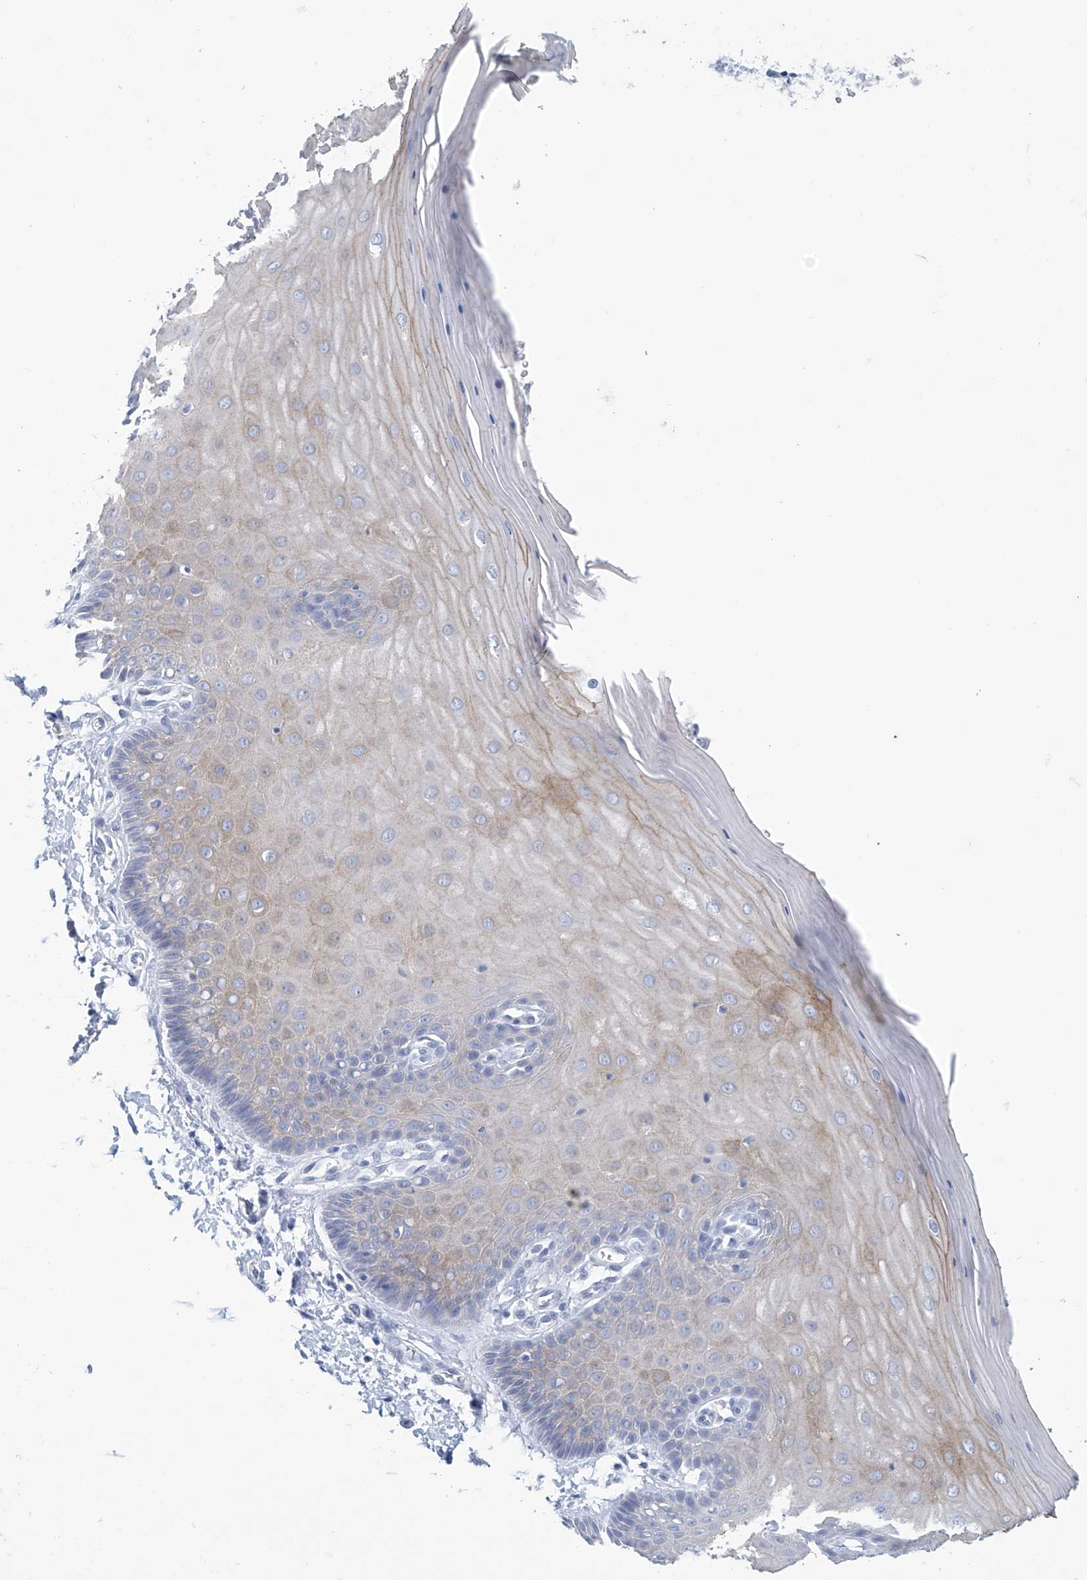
{"staining": {"intensity": "negative", "quantity": "none", "location": "none"}, "tissue": "cervix", "cell_type": "Glandular cells", "image_type": "normal", "snomed": [{"axis": "morphology", "description": "Normal tissue, NOS"}, {"axis": "topography", "description": "Cervix"}], "caption": "This image is of benign cervix stained with IHC to label a protein in brown with the nuclei are counter-stained blue. There is no expression in glandular cells.", "gene": "DSP", "patient": {"sex": "female", "age": 55}}